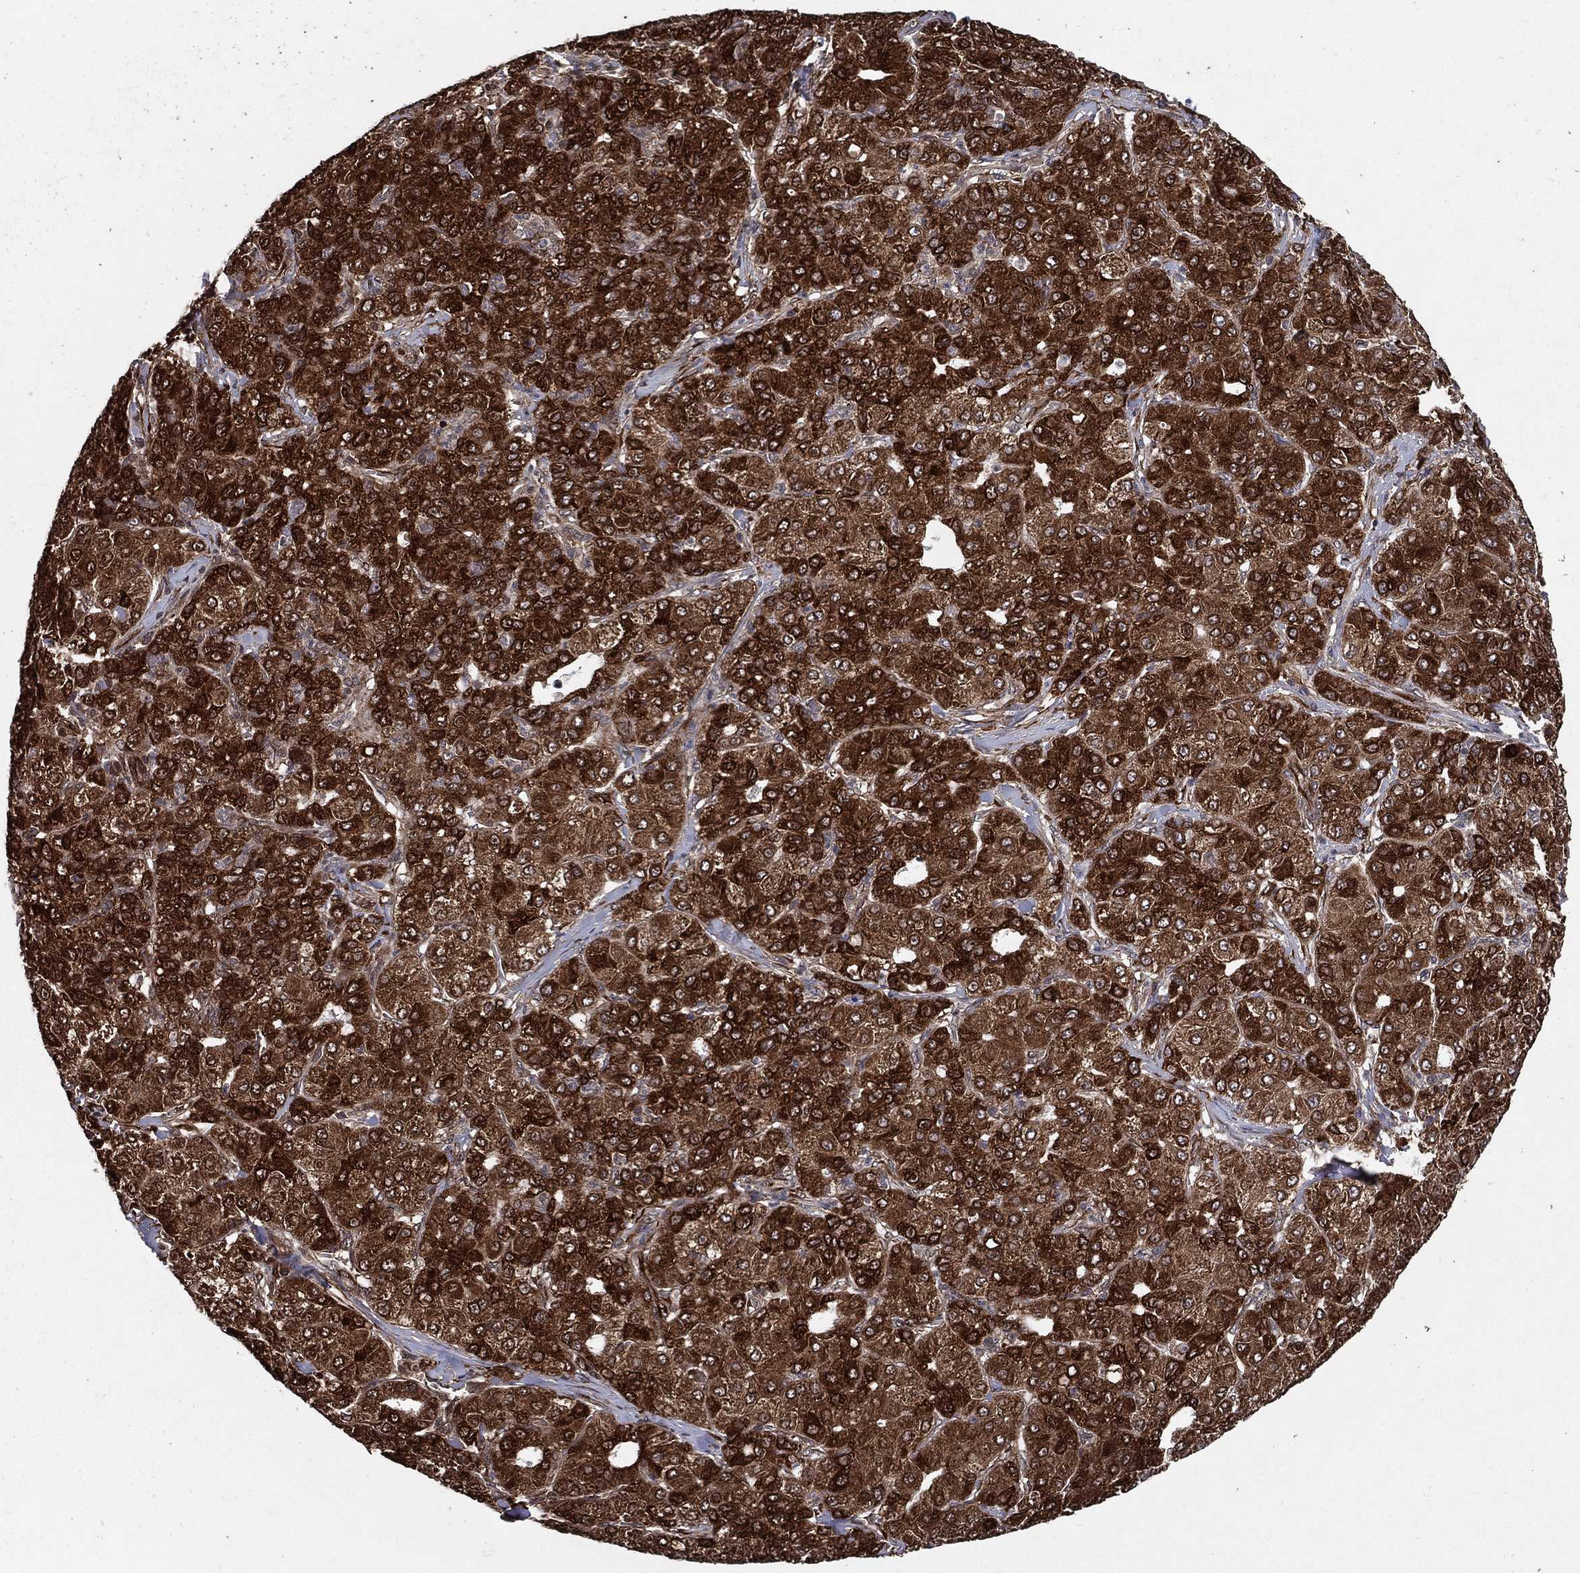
{"staining": {"intensity": "strong", "quantity": ">75%", "location": "cytoplasmic/membranous,nuclear"}, "tissue": "liver cancer", "cell_type": "Tumor cells", "image_type": "cancer", "snomed": [{"axis": "morphology", "description": "Carcinoma, Hepatocellular, NOS"}, {"axis": "topography", "description": "Liver"}], "caption": "Immunohistochemistry (IHC) (DAB) staining of human hepatocellular carcinoma (liver) demonstrates strong cytoplasmic/membranous and nuclear protein staining in approximately >75% of tumor cells. (Brightfield microscopy of DAB IHC at high magnification).", "gene": "CERS2", "patient": {"sex": "male", "age": 65}}